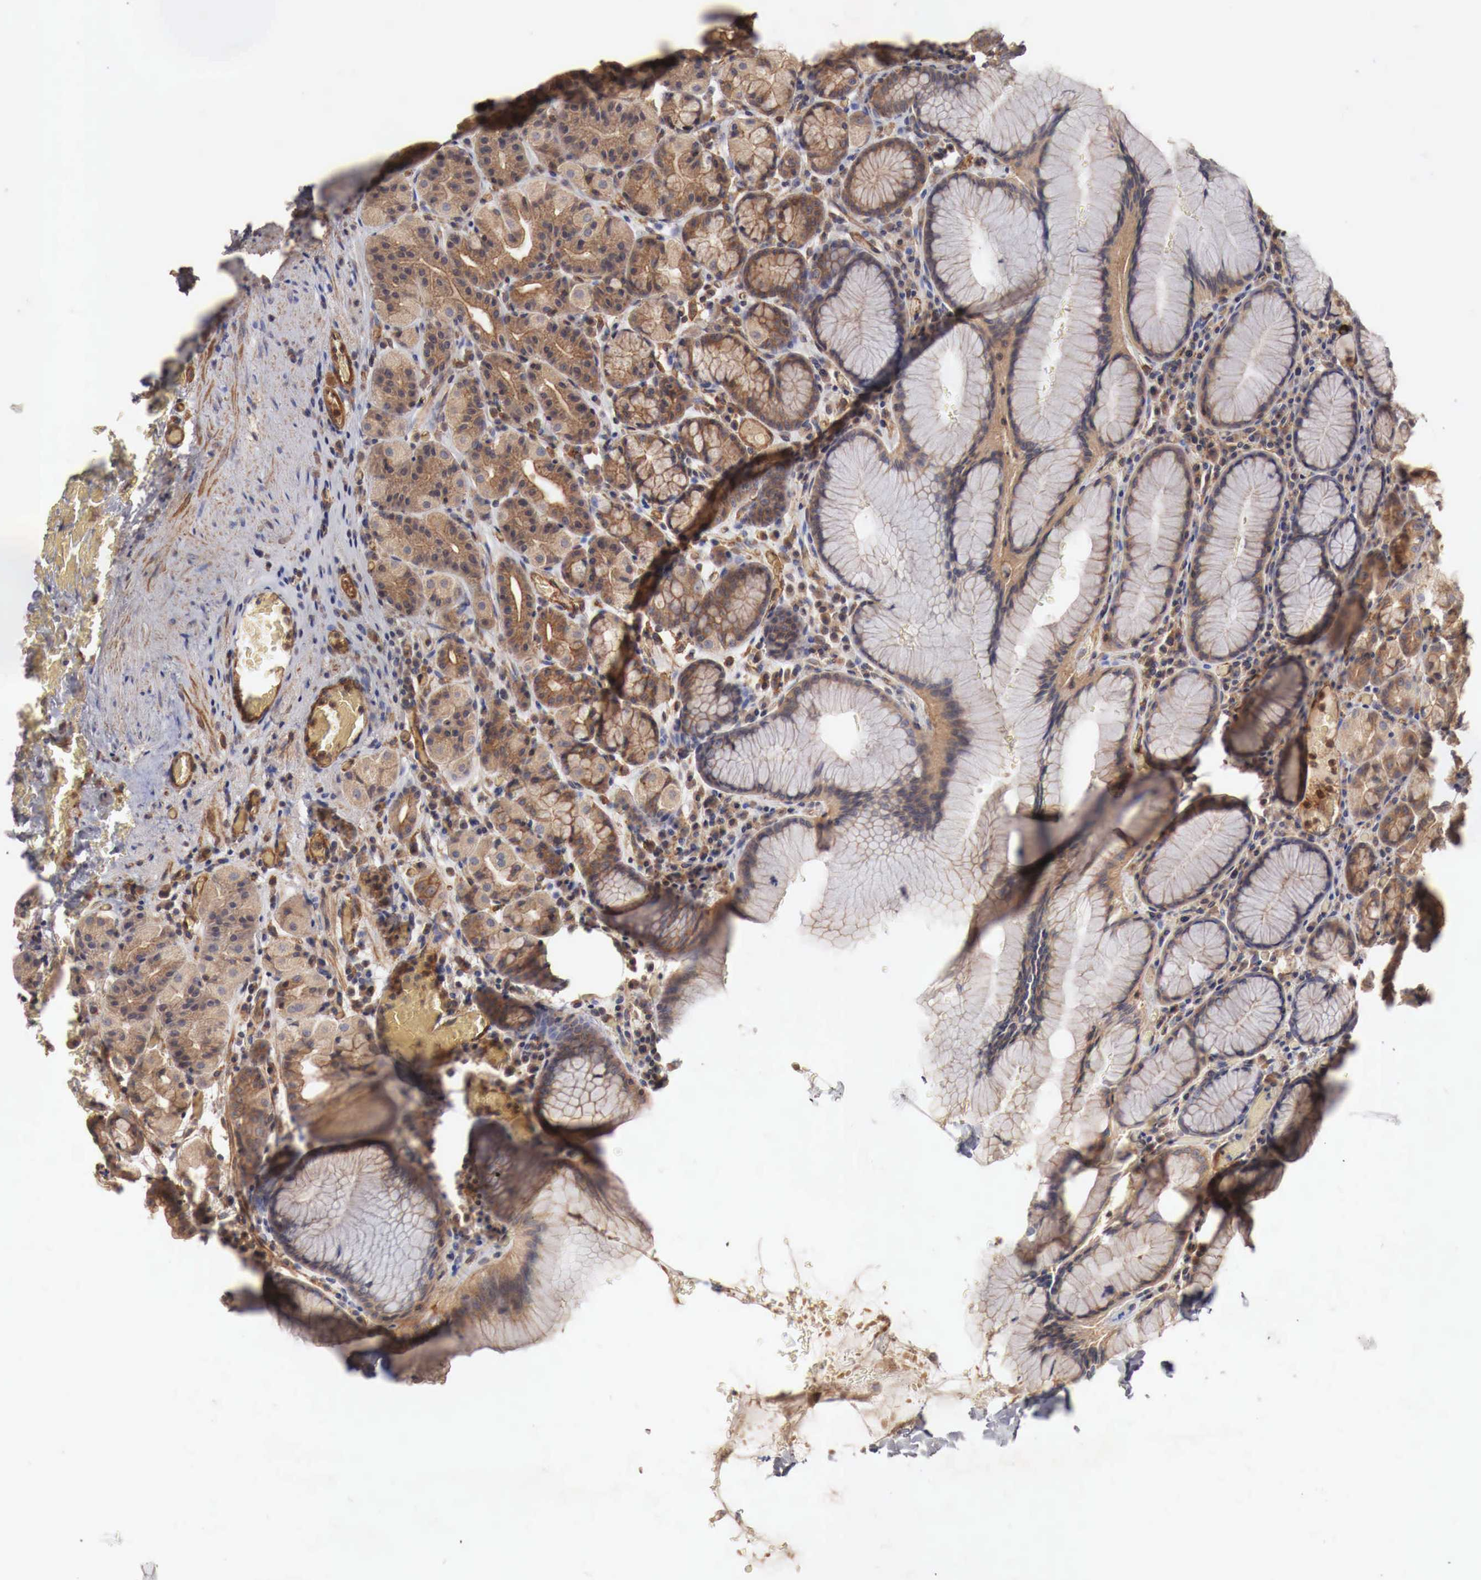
{"staining": {"intensity": "moderate", "quantity": ">75%", "location": "cytoplasmic/membranous"}, "tissue": "stomach", "cell_type": "Glandular cells", "image_type": "normal", "snomed": [{"axis": "morphology", "description": "Normal tissue, NOS"}, {"axis": "topography", "description": "Stomach, lower"}], "caption": "Benign stomach exhibits moderate cytoplasmic/membranous positivity in approximately >75% of glandular cells.", "gene": "ARMCX4", "patient": {"sex": "male", "age": 58}}